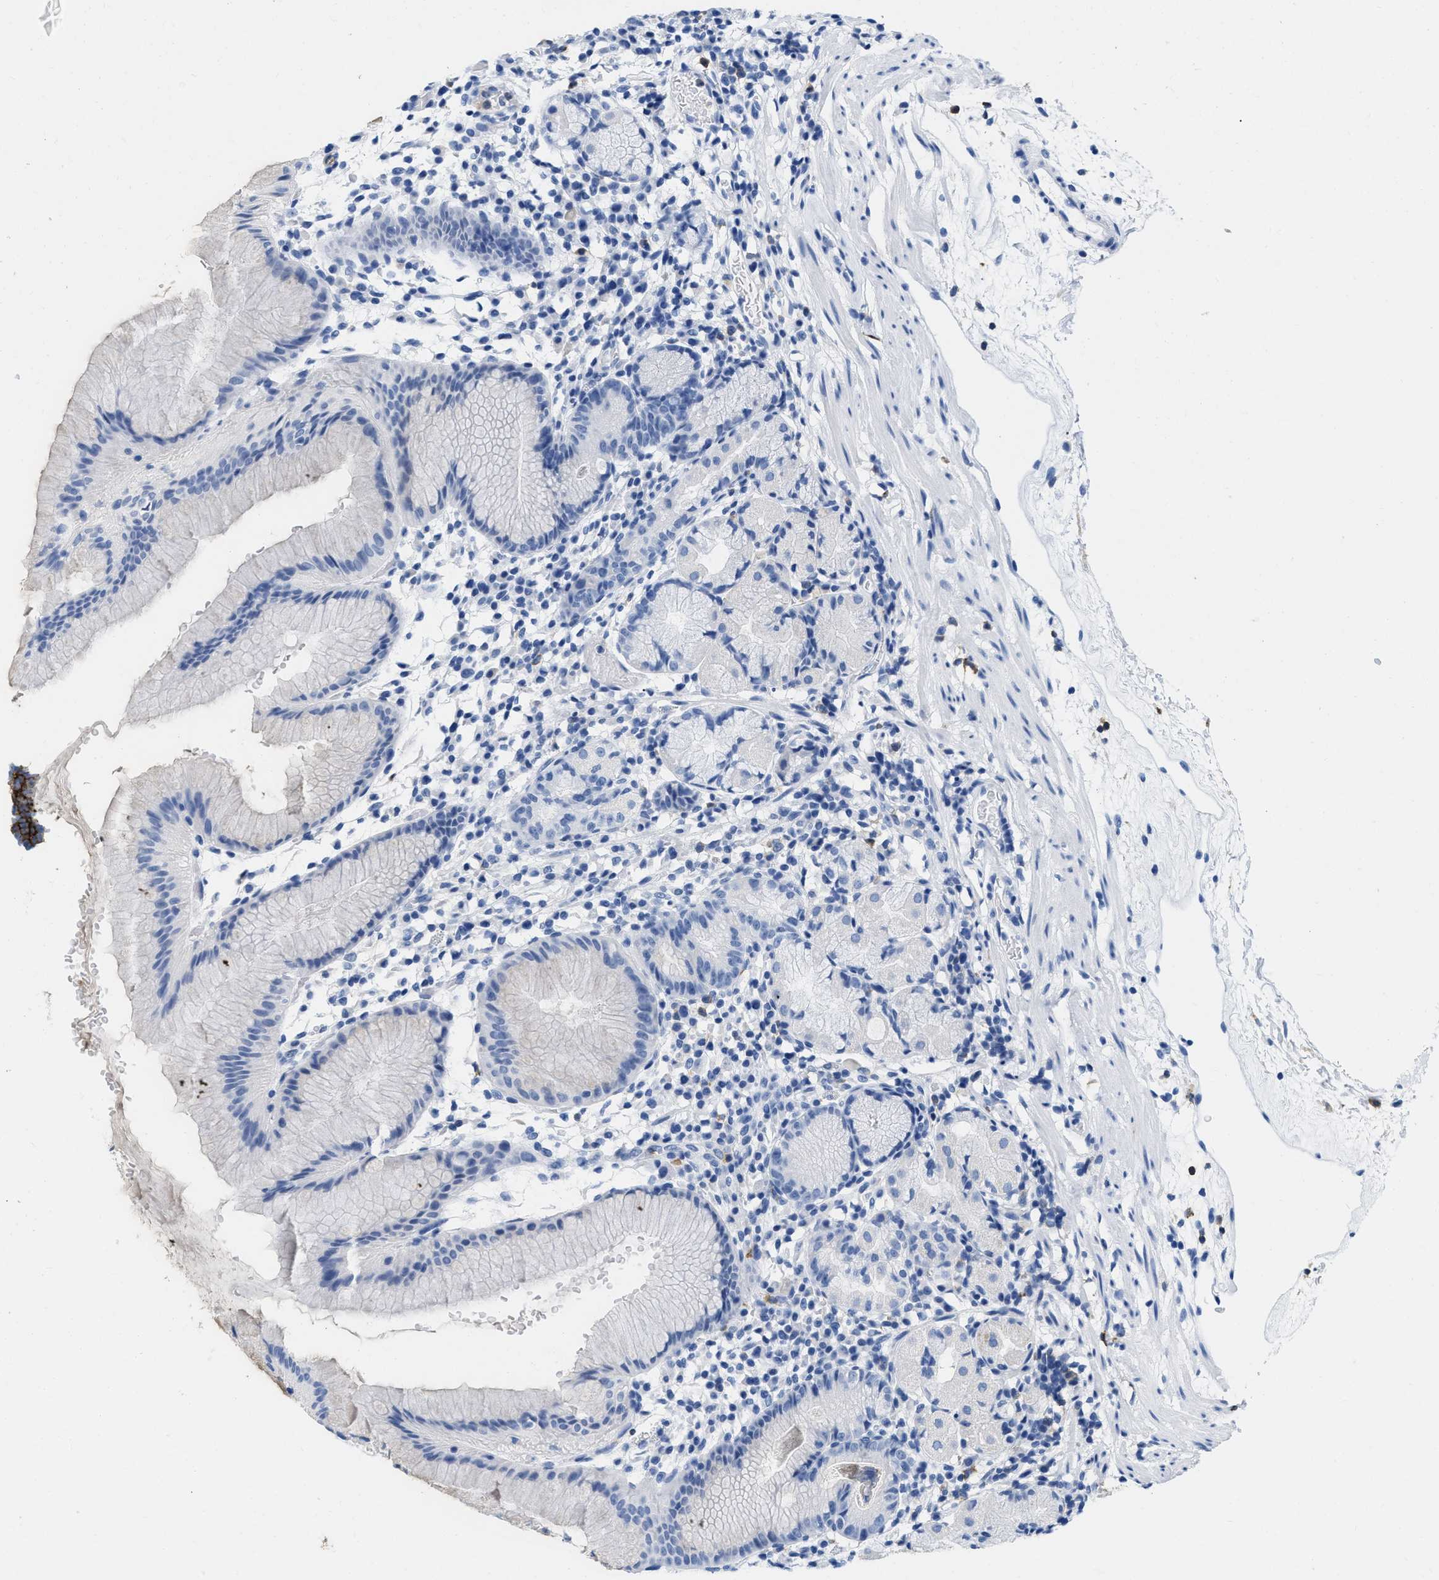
{"staining": {"intensity": "negative", "quantity": "none", "location": "none"}, "tissue": "stomach", "cell_type": "Glandular cells", "image_type": "normal", "snomed": [{"axis": "morphology", "description": "Normal tissue, NOS"}, {"axis": "topography", "description": "Stomach"}, {"axis": "topography", "description": "Stomach, lower"}], "caption": "Immunohistochemistry histopathology image of unremarkable stomach: stomach stained with DAB (3,3'-diaminobenzidine) exhibits no significant protein positivity in glandular cells.", "gene": "CR1", "patient": {"sex": "female", "age": 75}}